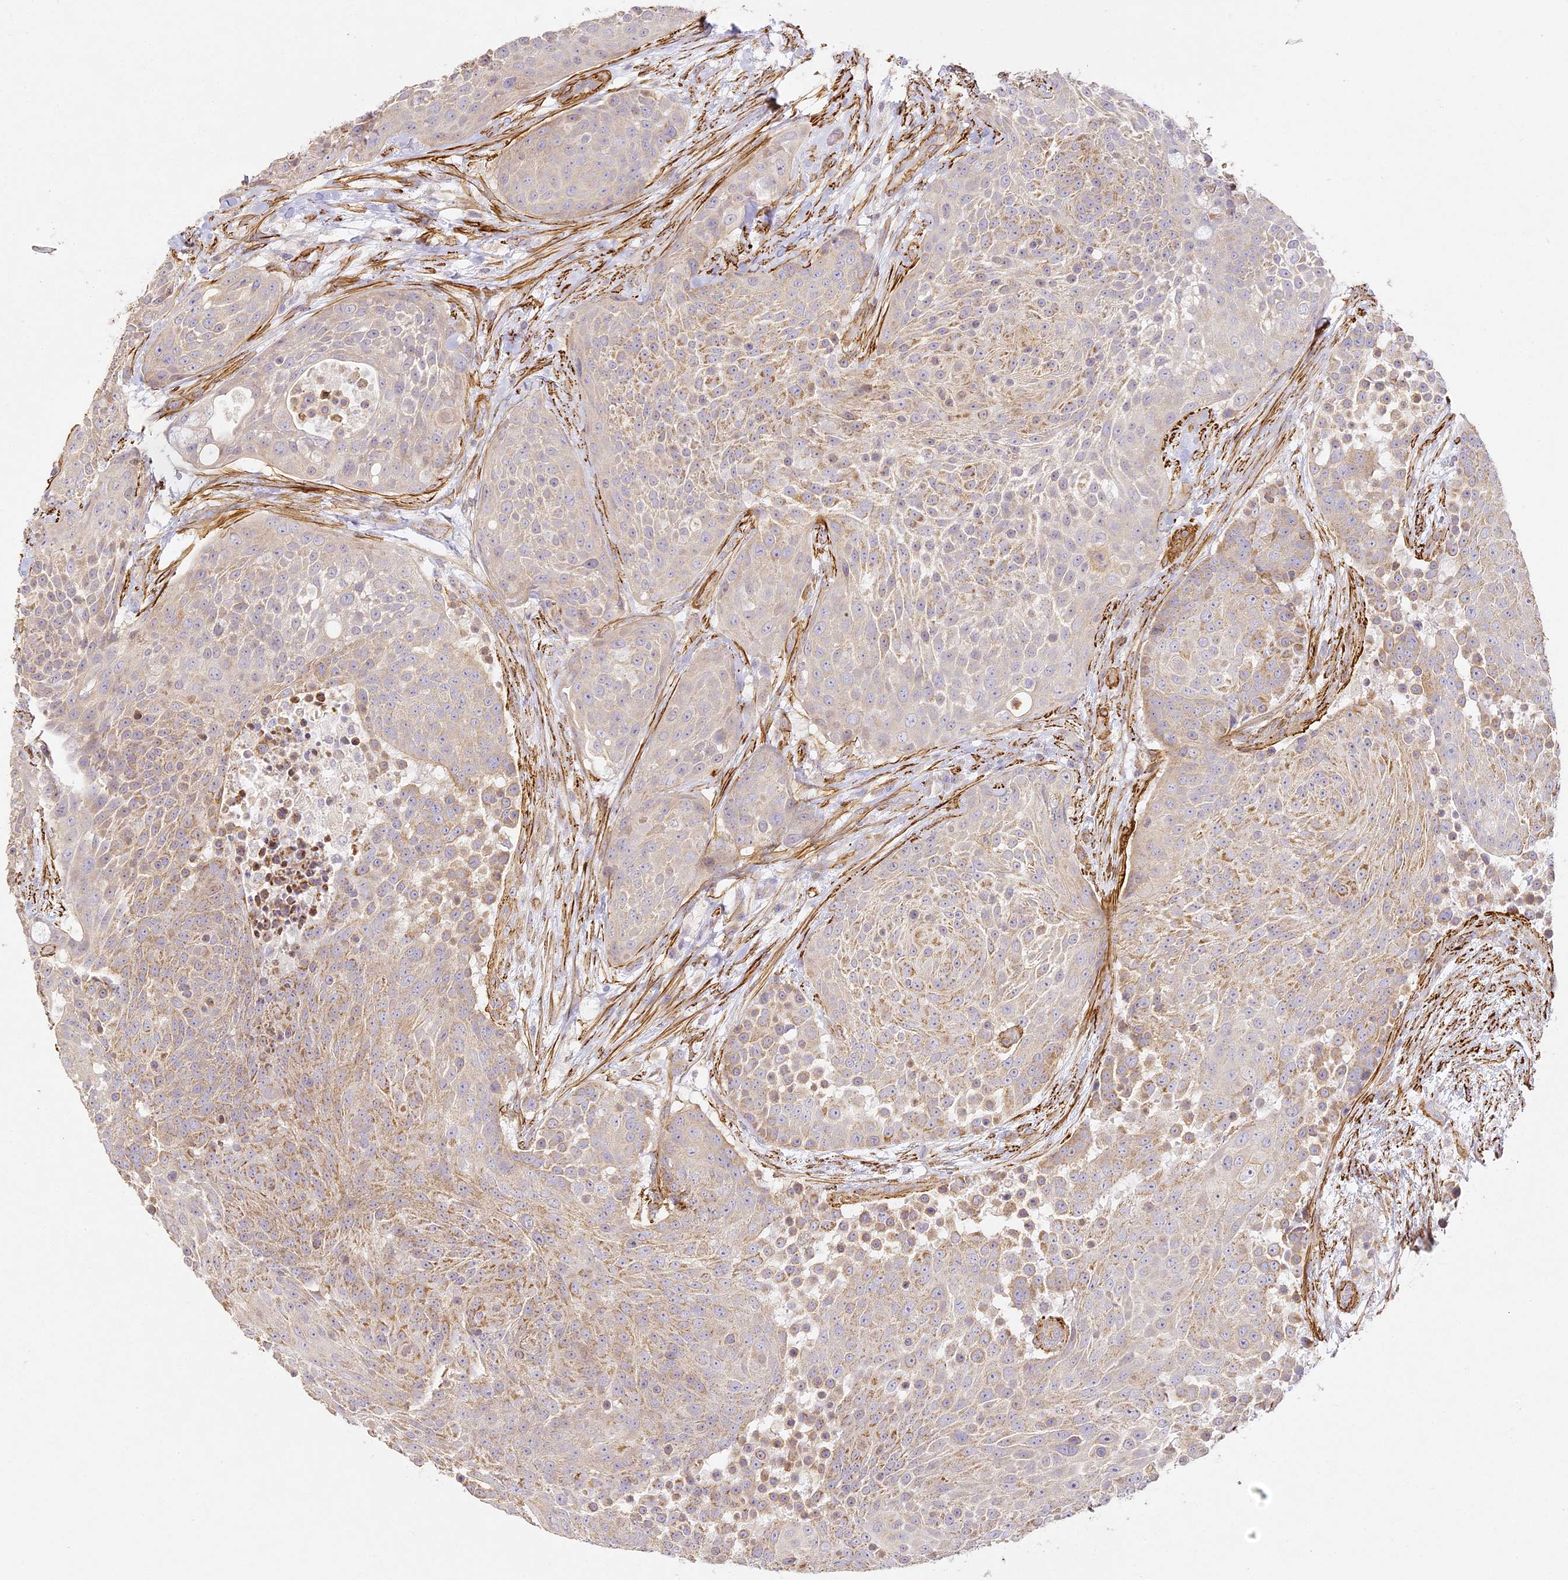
{"staining": {"intensity": "moderate", "quantity": "25%-75%", "location": "cytoplasmic/membranous"}, "tissue": "urothelial cancer", "cell_type": "Tumor cells", "image_type": "cancer", "snomed": [{"axis": "morphology", "description": "Urothelial carcinoma, High grade"}, {"axis": "topography", "description": "Urinary bladder"}], "caption": "DAB (3,3'-diaminobenzidine) immunohistochemical staining of human urothelial cancer reveals moderate cytoplasmic/membranous protein positivity in about 25%-75% of tumor cells. (DAB (3,3'-diaminobenzidine) IHC, brown staining for protein, blue staining for nuclei).", "gene": "MED28", "patient": {"sex": "female", "age": 63}}